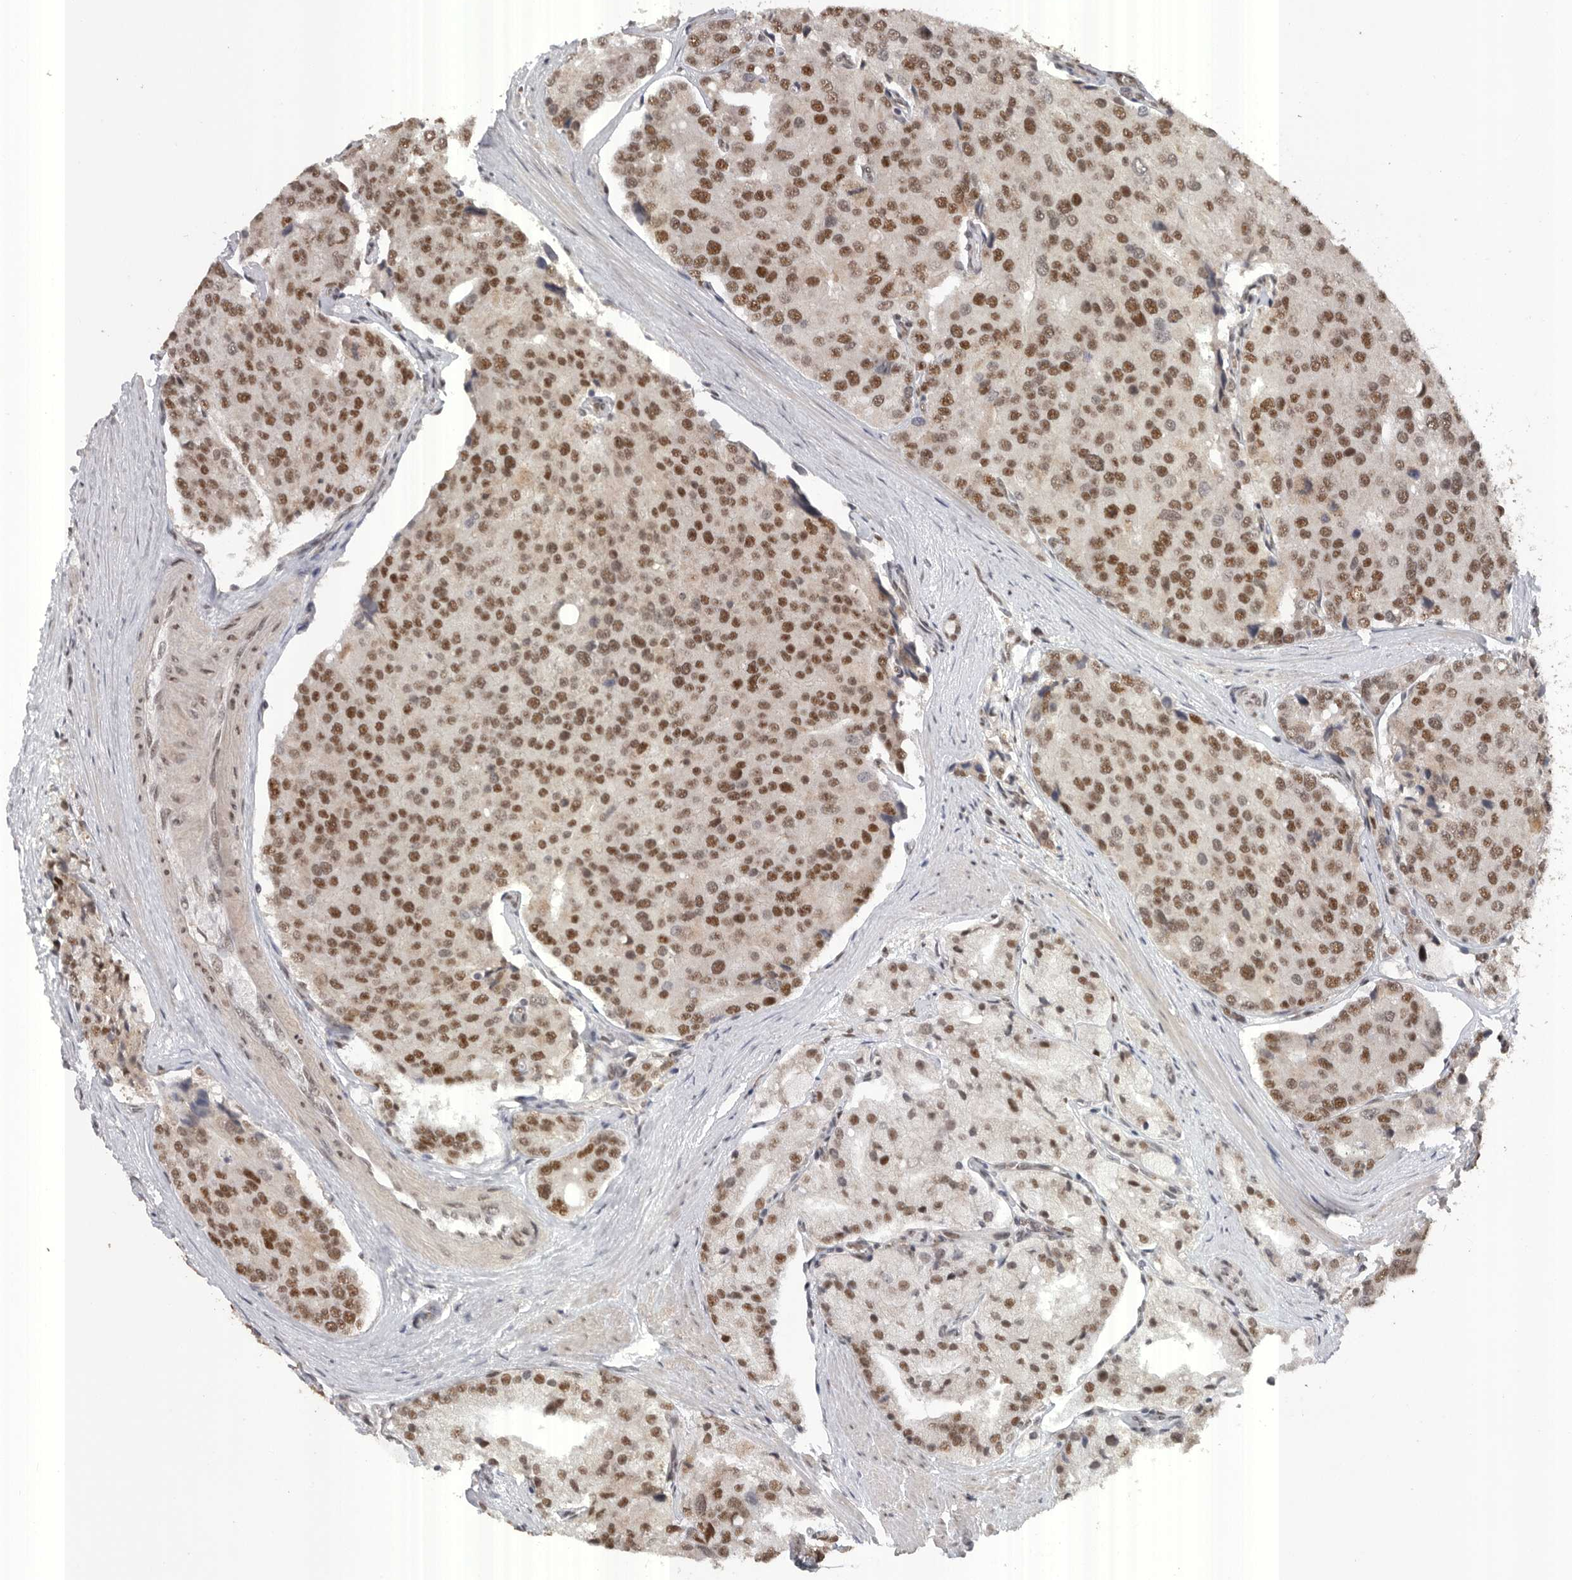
{"staining": {"intensity": "moderate", "quantity": ">75%", "location": "nuclear"}, "tissue": "prostate cancer", "cell_type": "Tumor cells", "image_type": "cancer", "snomed": [{"axis": "morphology", "description": "Adenocarcinoma, High grade"}, {"axis": "topography", "description": "Prostate"}], "caption": "Moderate nuclear protein expression is seen in about >75% of tumor cells in adenocarcinoma (high-grade) (prostate).", "gene": "PPP1R10", "patient": {"sex": "male", "age": 50}}